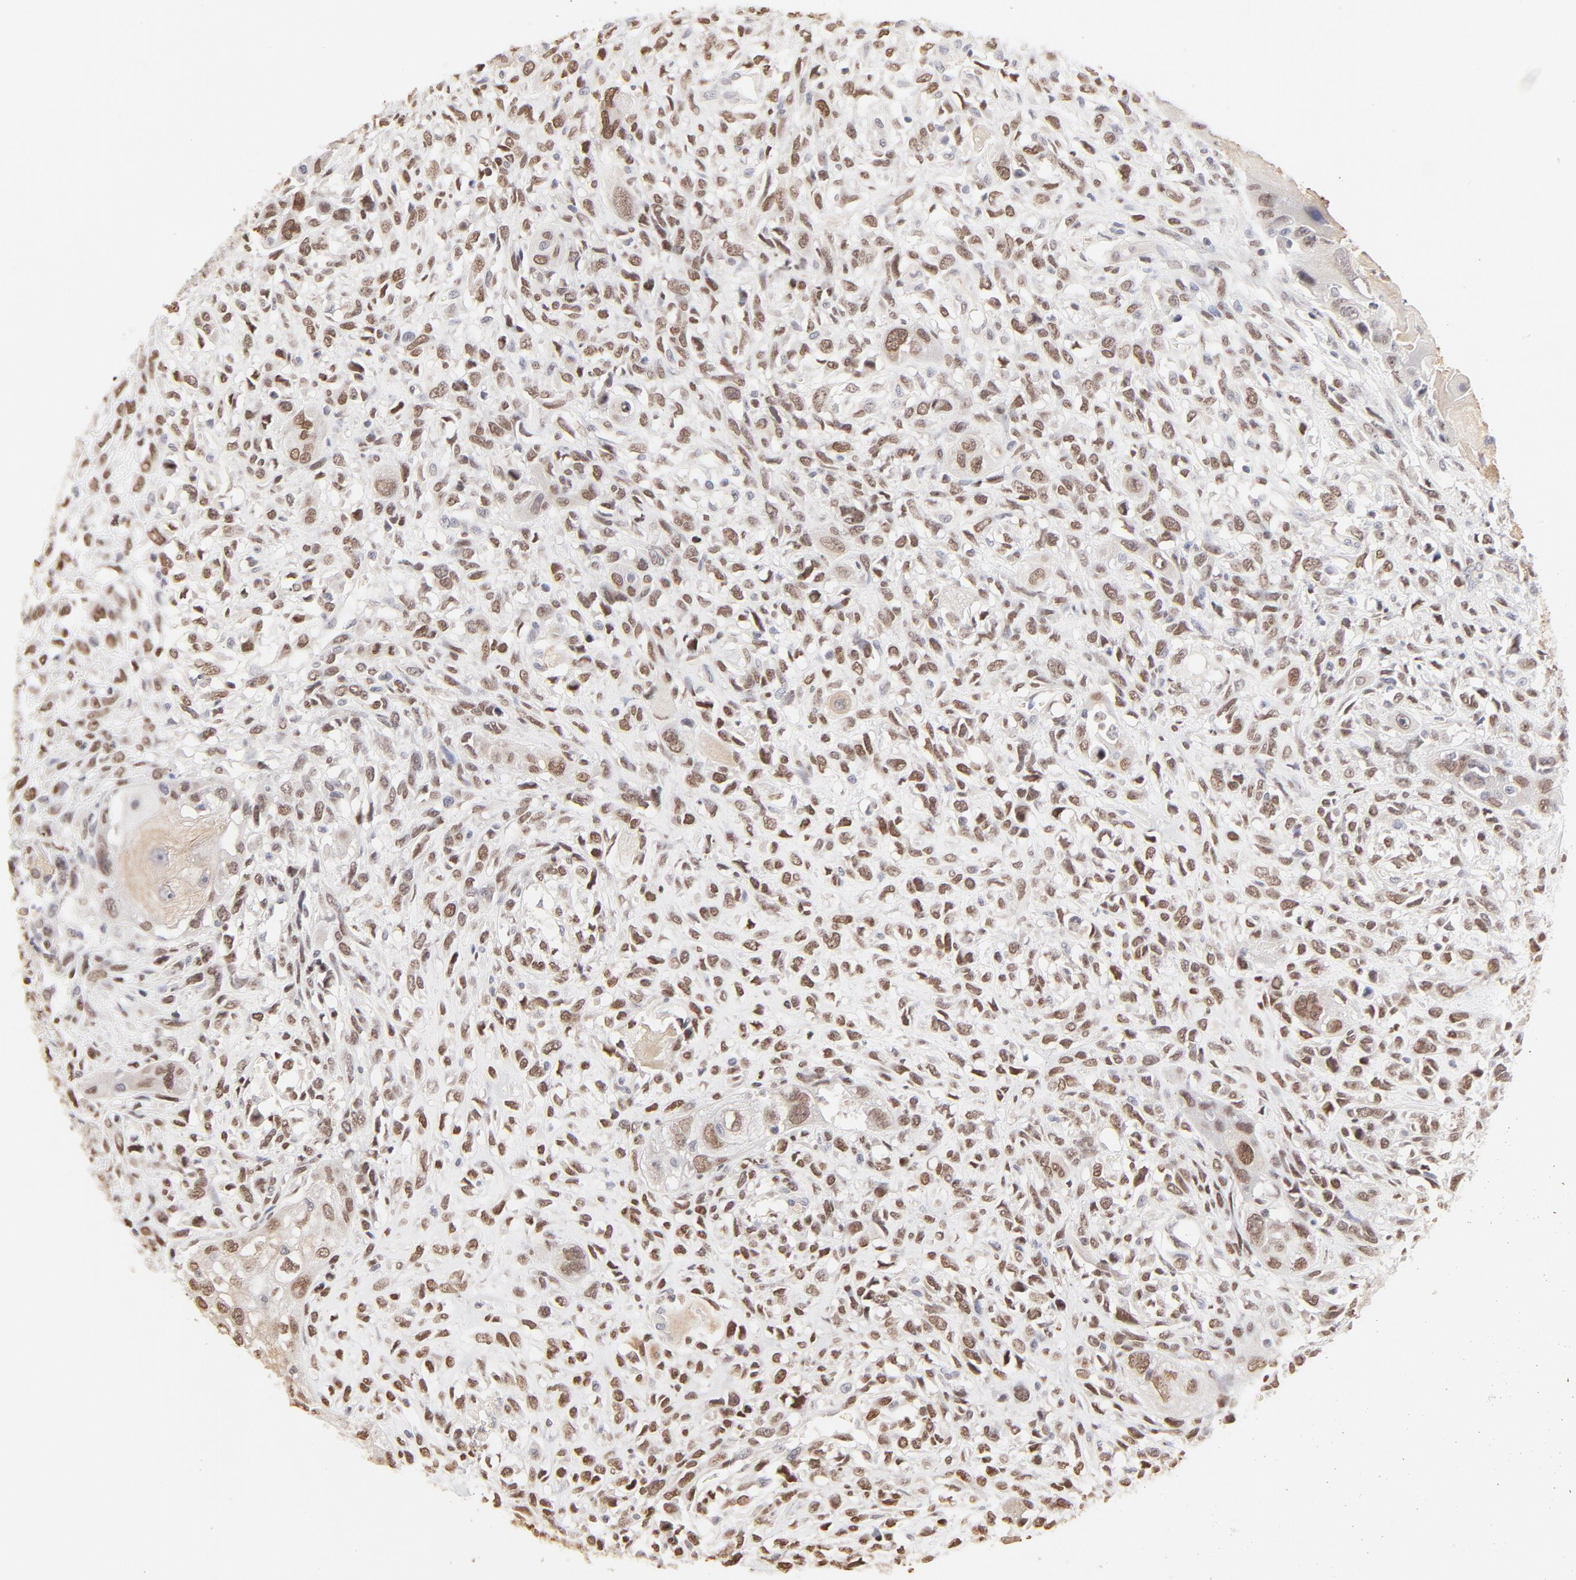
{"staining": {"intensity": "moderate", "quantity": ">75%", "location": "cytoplasmic/membranous"}, "tissue": "head and neck cancer", "cell_type": "Tumor cells", "image_type": "cancer", "snomed": [{"axis": "morphology", "description": "Neoplasm, malignant, NOS"}, {"axis": "topography", "description": "Salivary gland"}, {"axis": "topography", "description": "Head-Neck"}], "caption": "Tumor cells demonstrate medium levels of moderate cytoplasmic/membranous staining in about >75% of cells in human head and neck cancer.", "gene": "PBX3", "patient": {"sex": "male", "age": 43}}